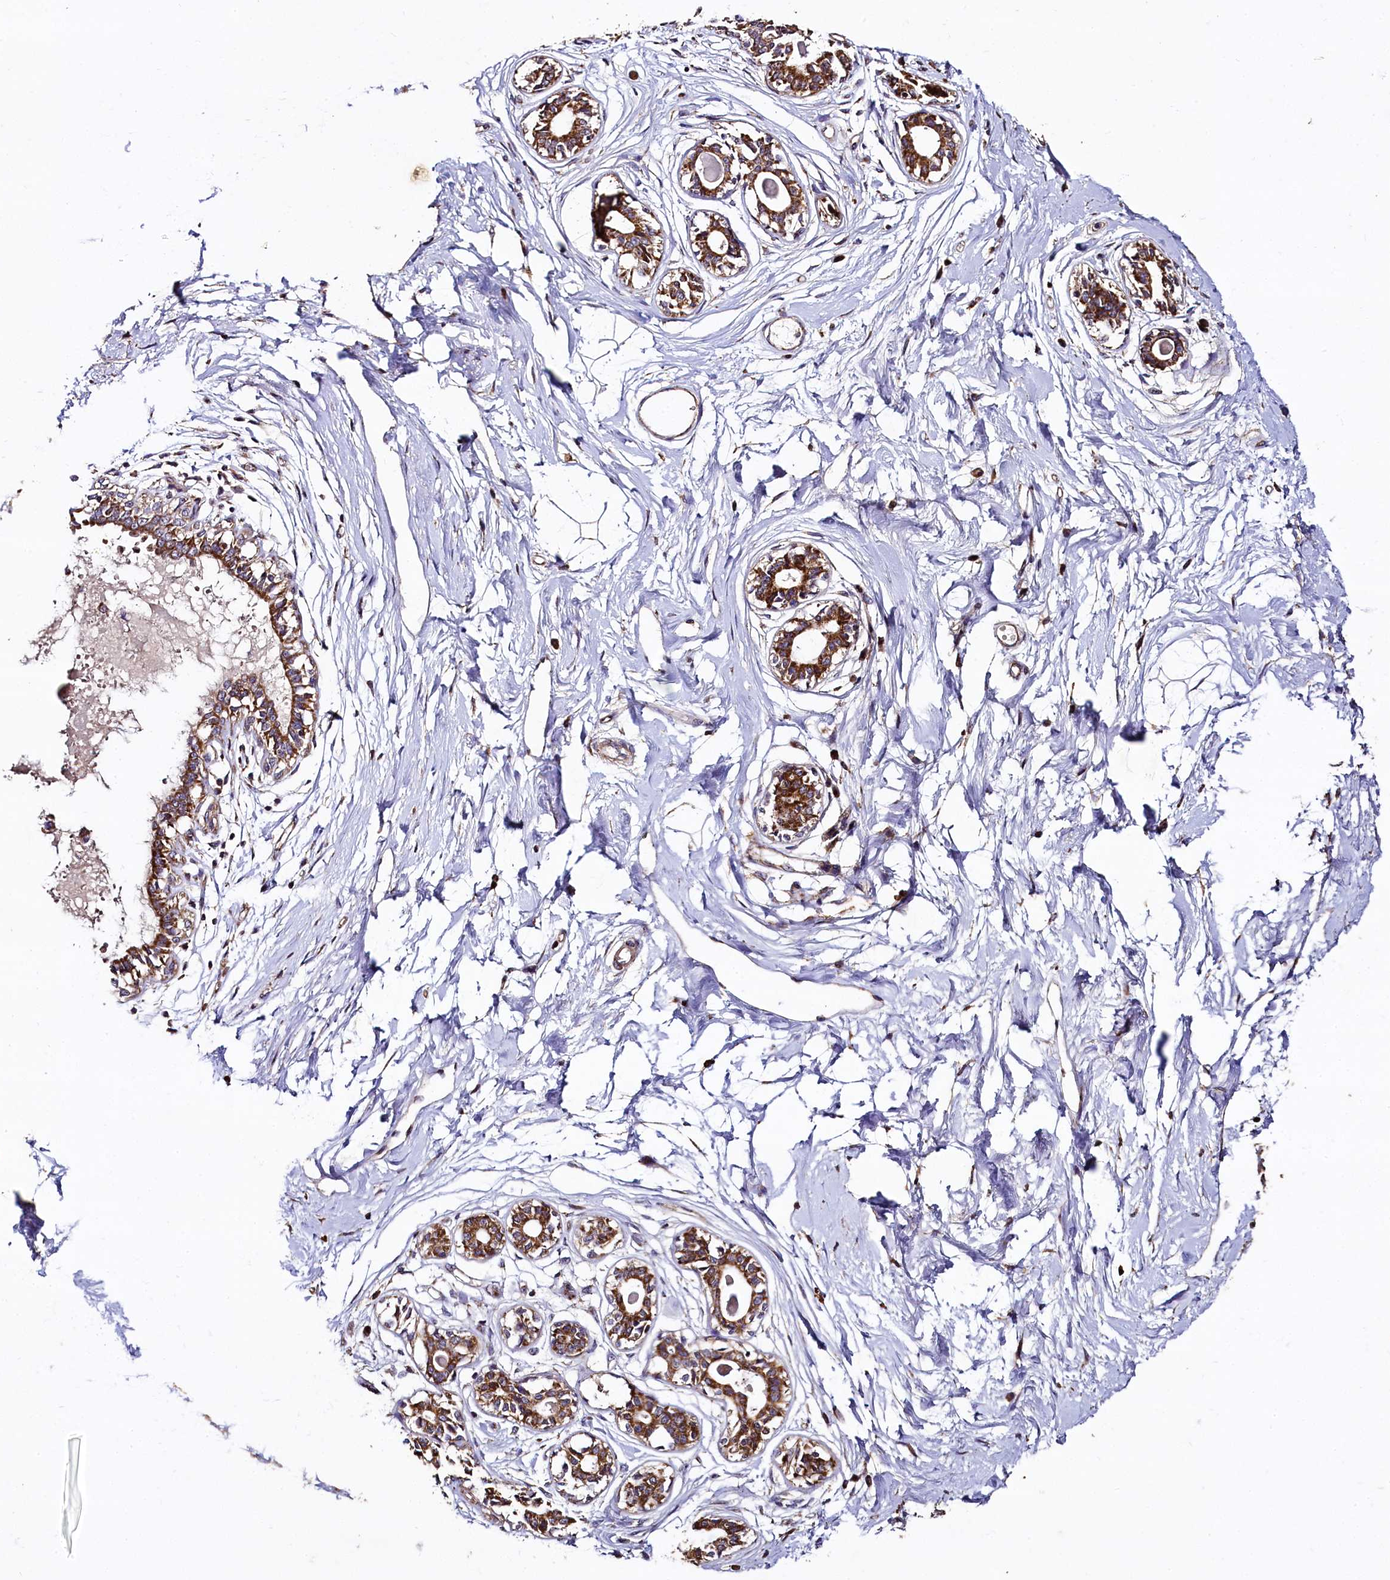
{"staining": {"intensity": "negative", "quantity": "none", "location": "none"}, "tissue": "breast", "cell_type": "Adipocytes", "image_type": "normal", "snomed": [{"axis": "morphology", "description": "Normal tissue, NOS"}, {"axis": "topography", "description": "Breast"}], "caption": "This micrograph is of unremarkable breast stained with immunohistochemistry to label a protein in brown with the nuclei are counter-stained blue. There is no staining in adipocytes.", "gene": "COQ9", "patient": {"sex": "female", "age": 45}}